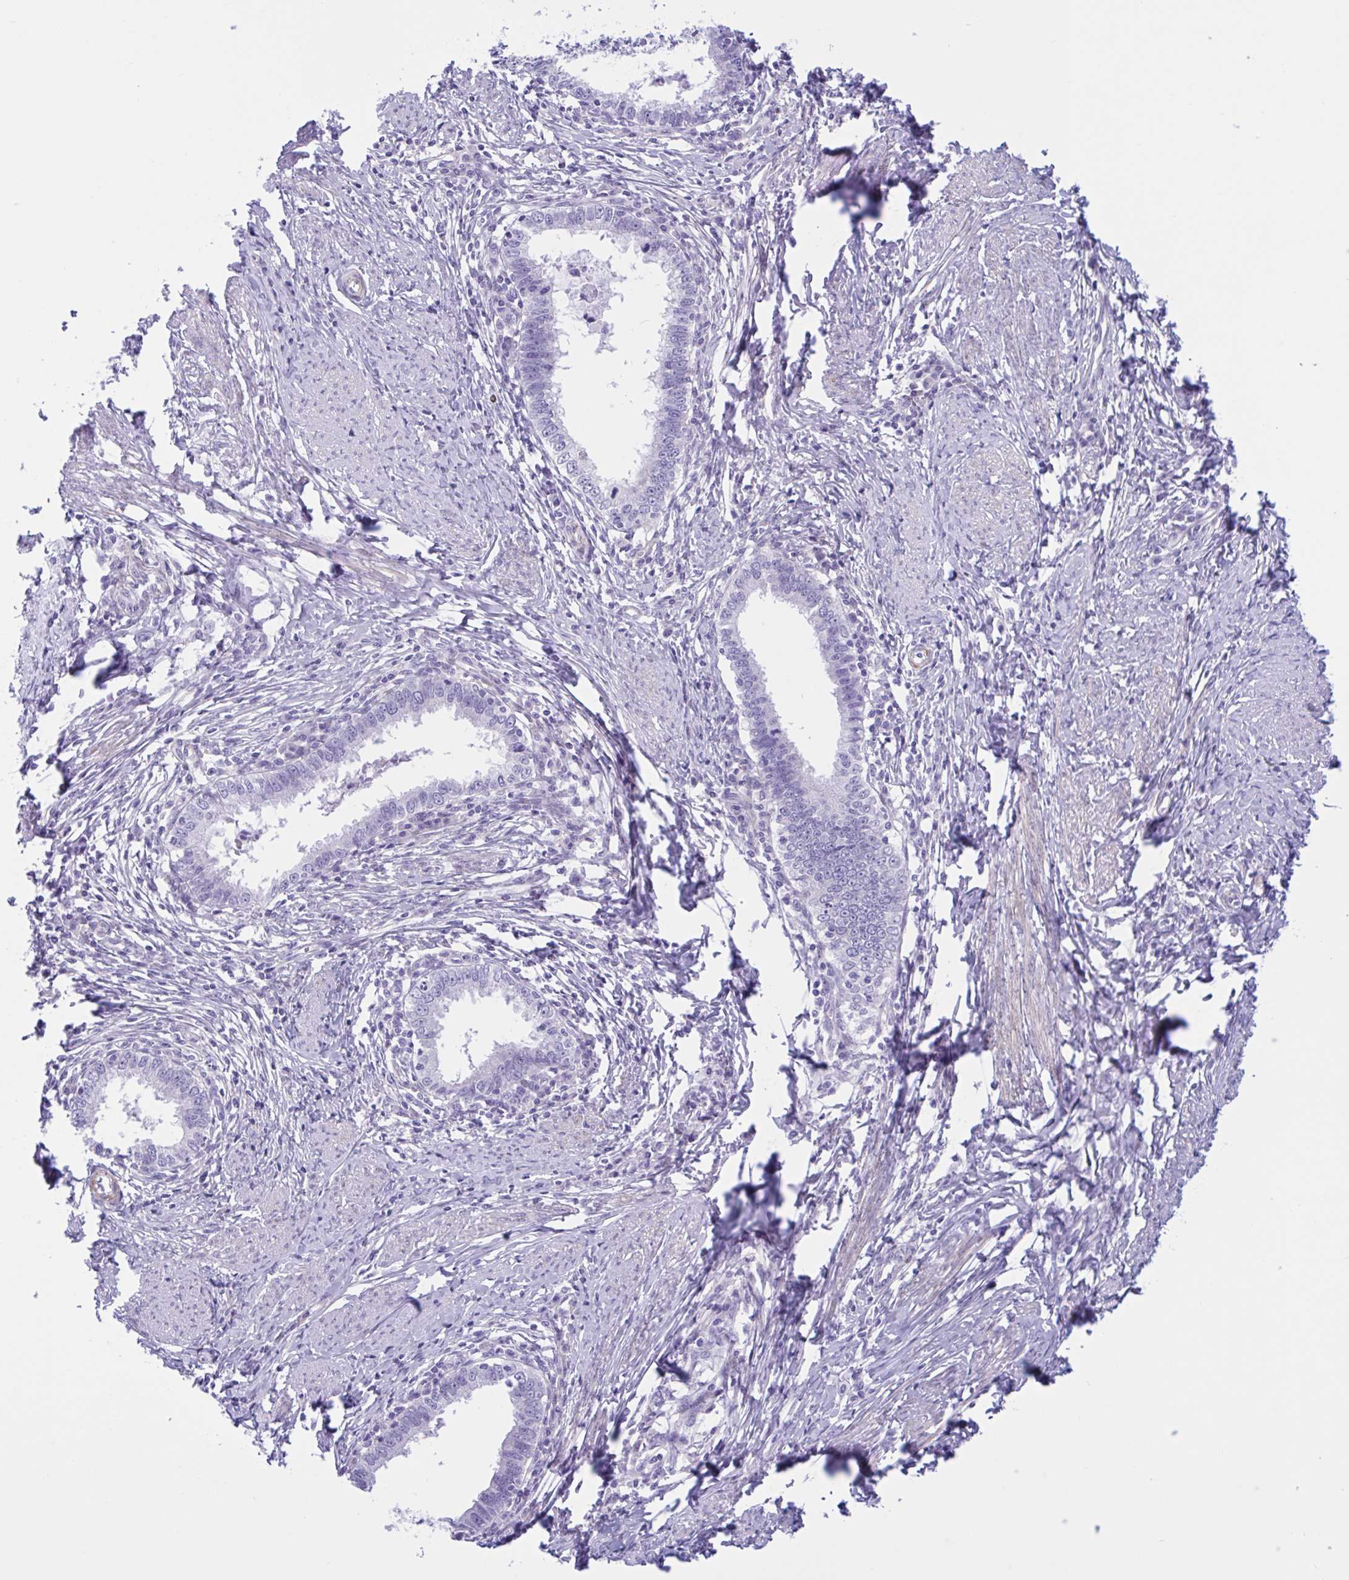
{"staining": {"intensity": "negative", "quantity": "none", "location": "none"}, "tissue": "cervical cancer", "cell_type": "Tumor cells", "image_type": "cancer", "snomed": [{"axis": "morphology", "description": "Adenocarcinoma, NOS"}, {"axis": "topography", "description": "Cervix"}], "caption": "DAB (3,3'-diaminobenzidine) immunohistochemical staining of human adenocarcinoma (cervical) shows no significant staining in tumor cells.", "gene": "AHCYL2", "patient": {"sex": "female", "age": 36}}